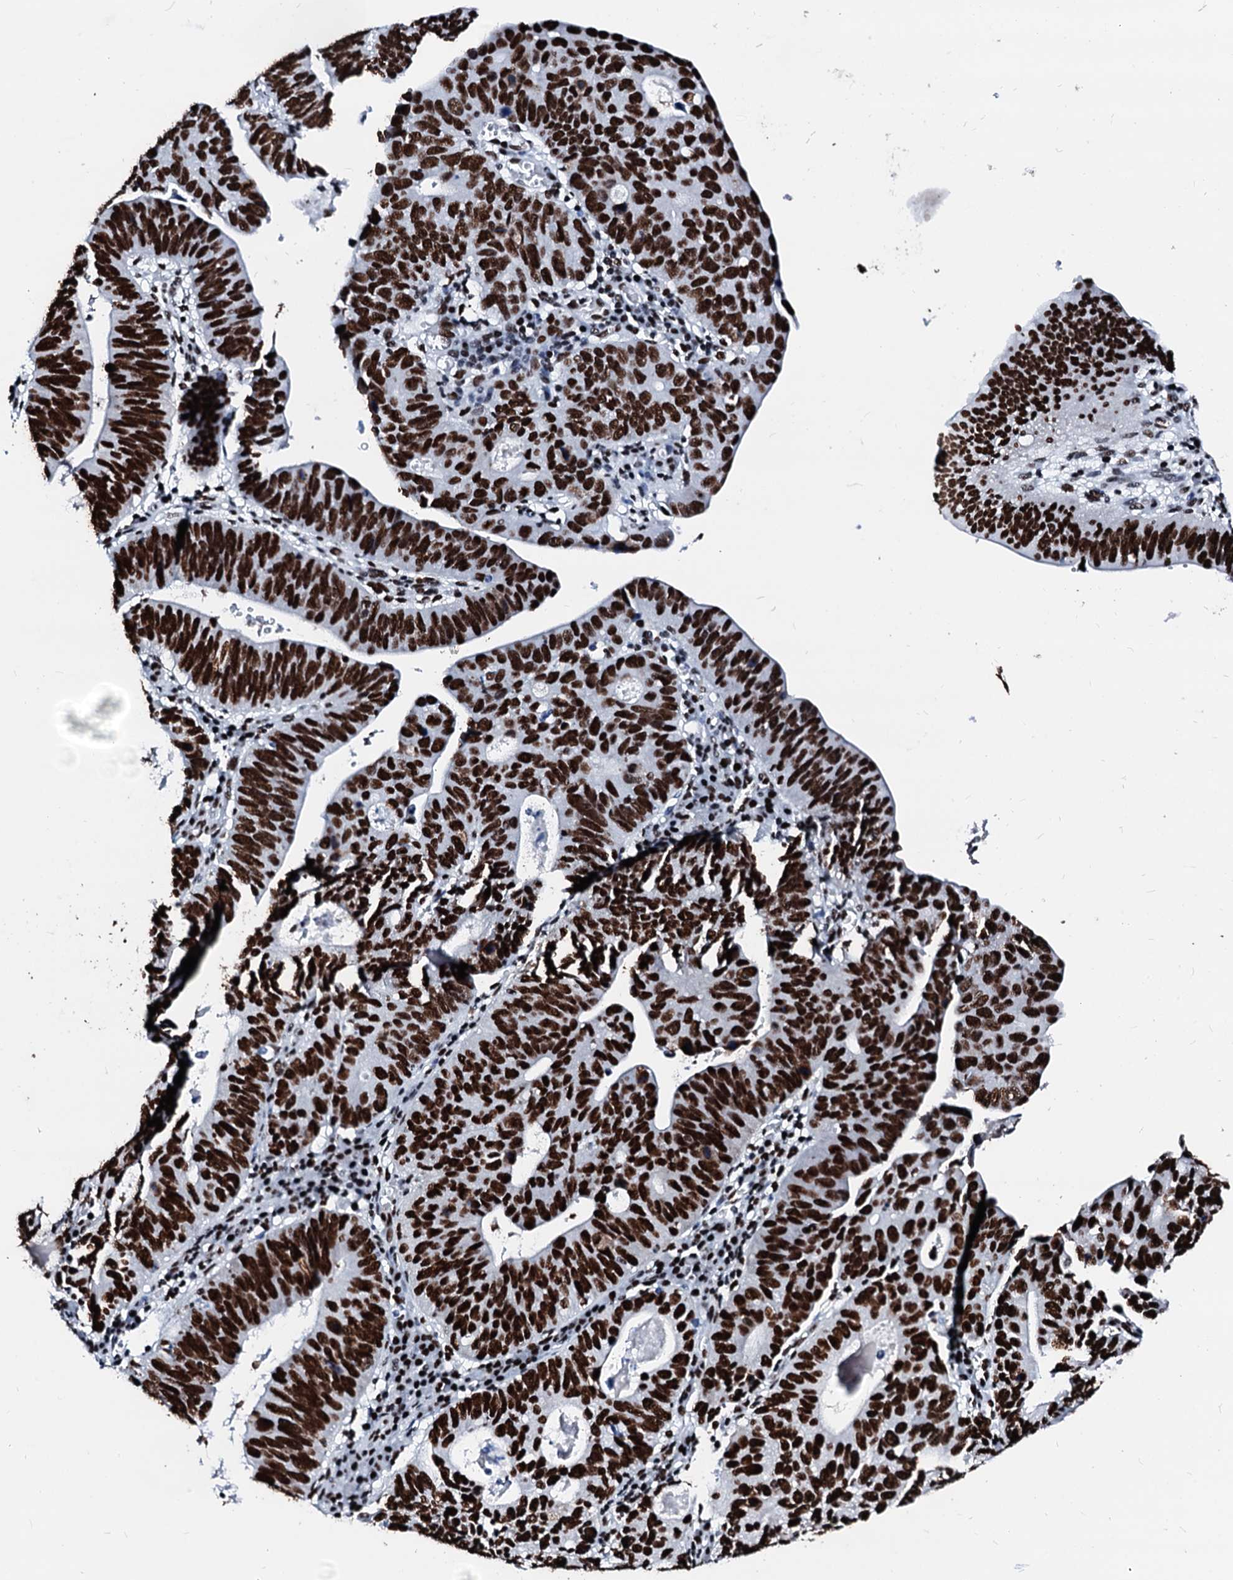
{"staining": {"intensity": "strong", "quantity": ">75%", "location": "nuclear"}, "tissue": "stomach cancer", "cell_type": "Tumor cells", "image_type": "cancer", "snomed": [{"axis": "morphology", "description": "Adenocarcinoma, NOS"}, {"axis": "topography", "description": "Stomach"}], "caption": "Immunohistochemistry (IHC) of human stomach adenocarcinoma exhibits high levels of strong nuclear expression in approximately >75% of tumor cells. (DAB IHC, brown staining for protein, blue staining for nuclei).", "gene": "RALY", "patient": {"sex": "male", "age": 59}}